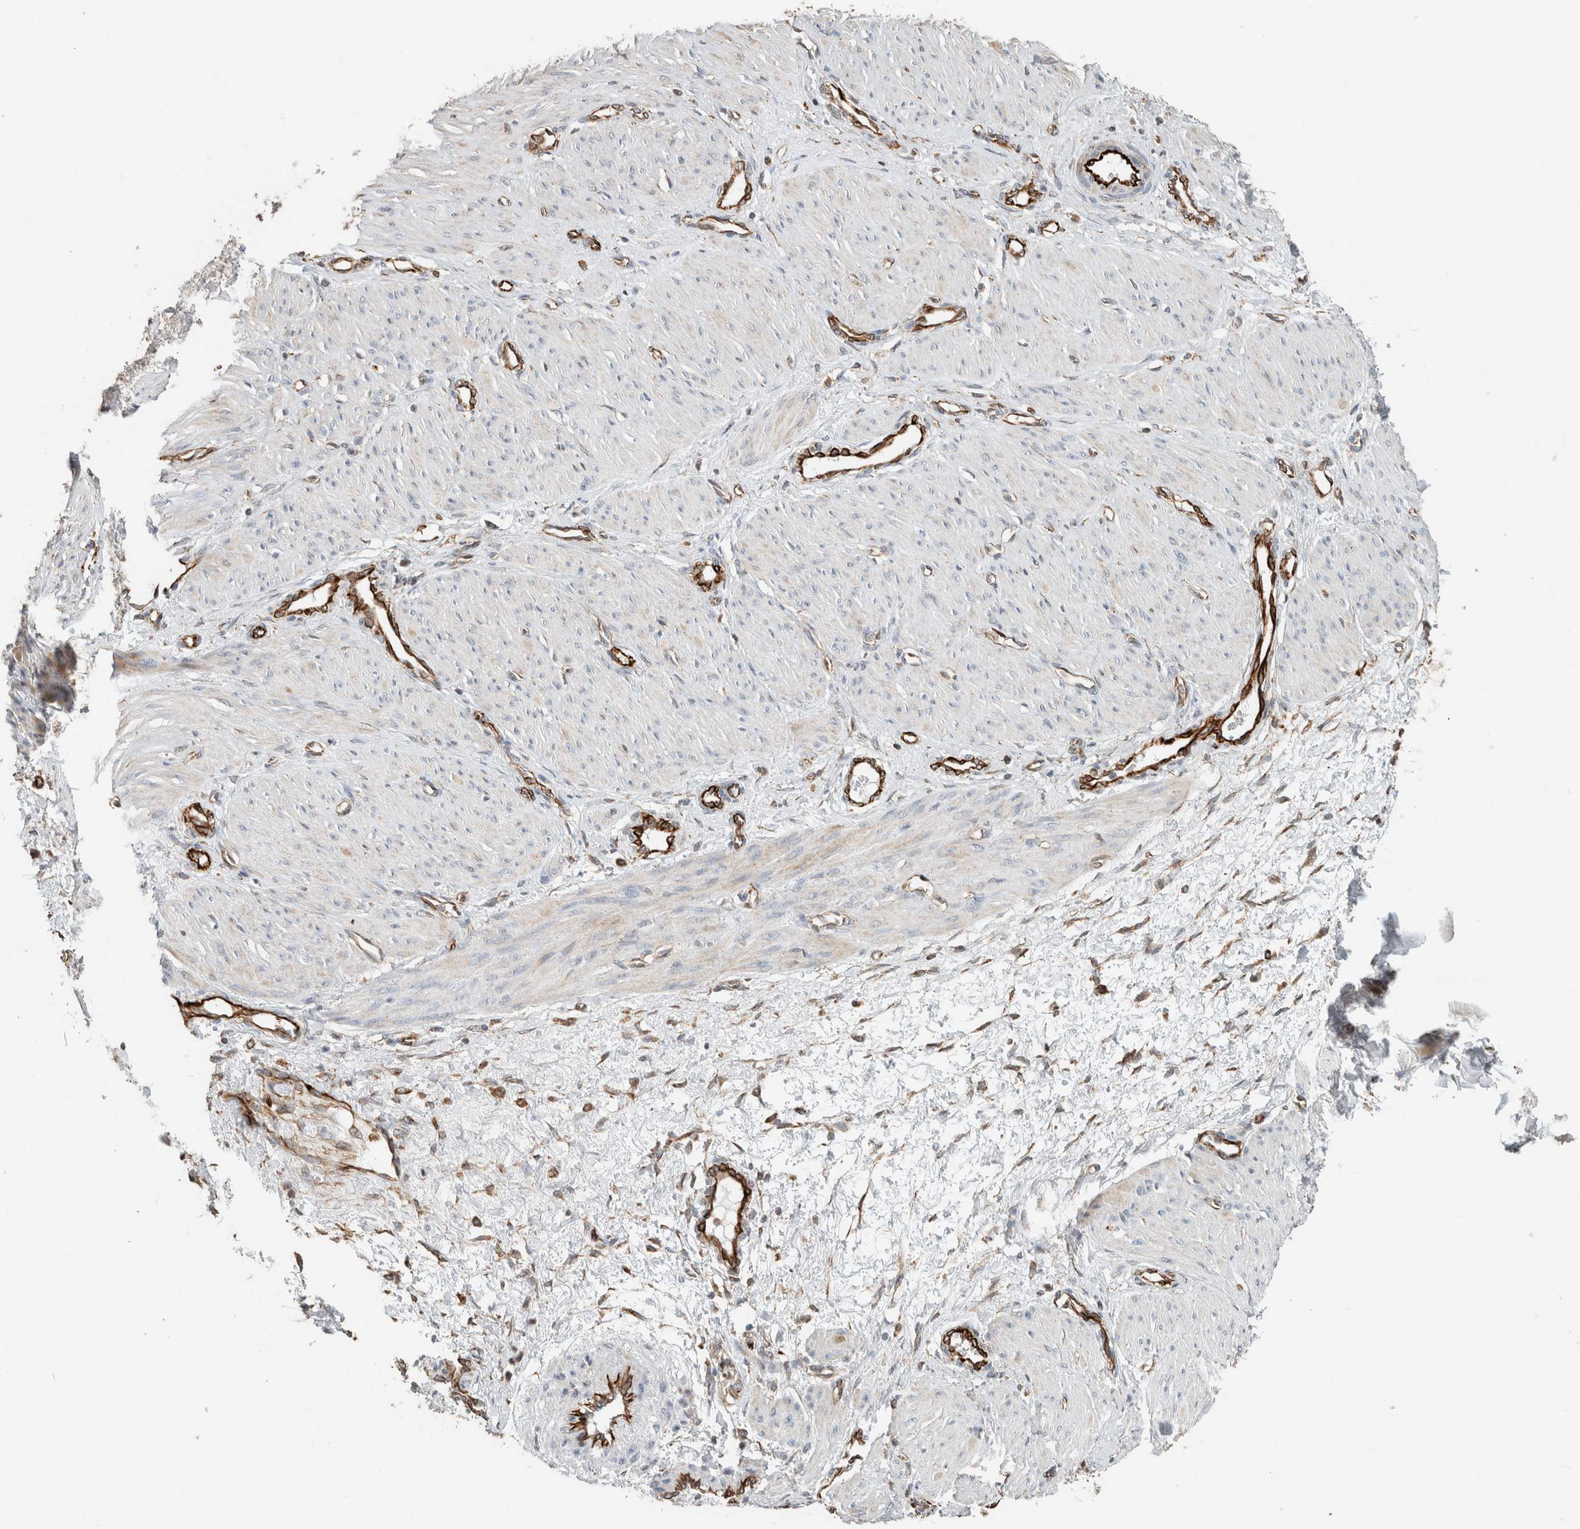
{"staining": {"intensity": "weak", "quantity": "<25%", "location": "cytoplasmic/membranous"}, "tissue": "smooth muscle", "cell_type": "Smooth muscle cells", "image_type": "normal", "snomed": [{"axis": "morphology", "description": "Normal tissue, NOS"}, {"axis": "topography", "description": "Endometrium"}], "caption": "A high-resolution image shows IHC staining of benign smooth muscle, which reveals no significant expression in smooth muscle cells.", "gene": "LY86", "patient": {"sex": "female", "age": 33}}